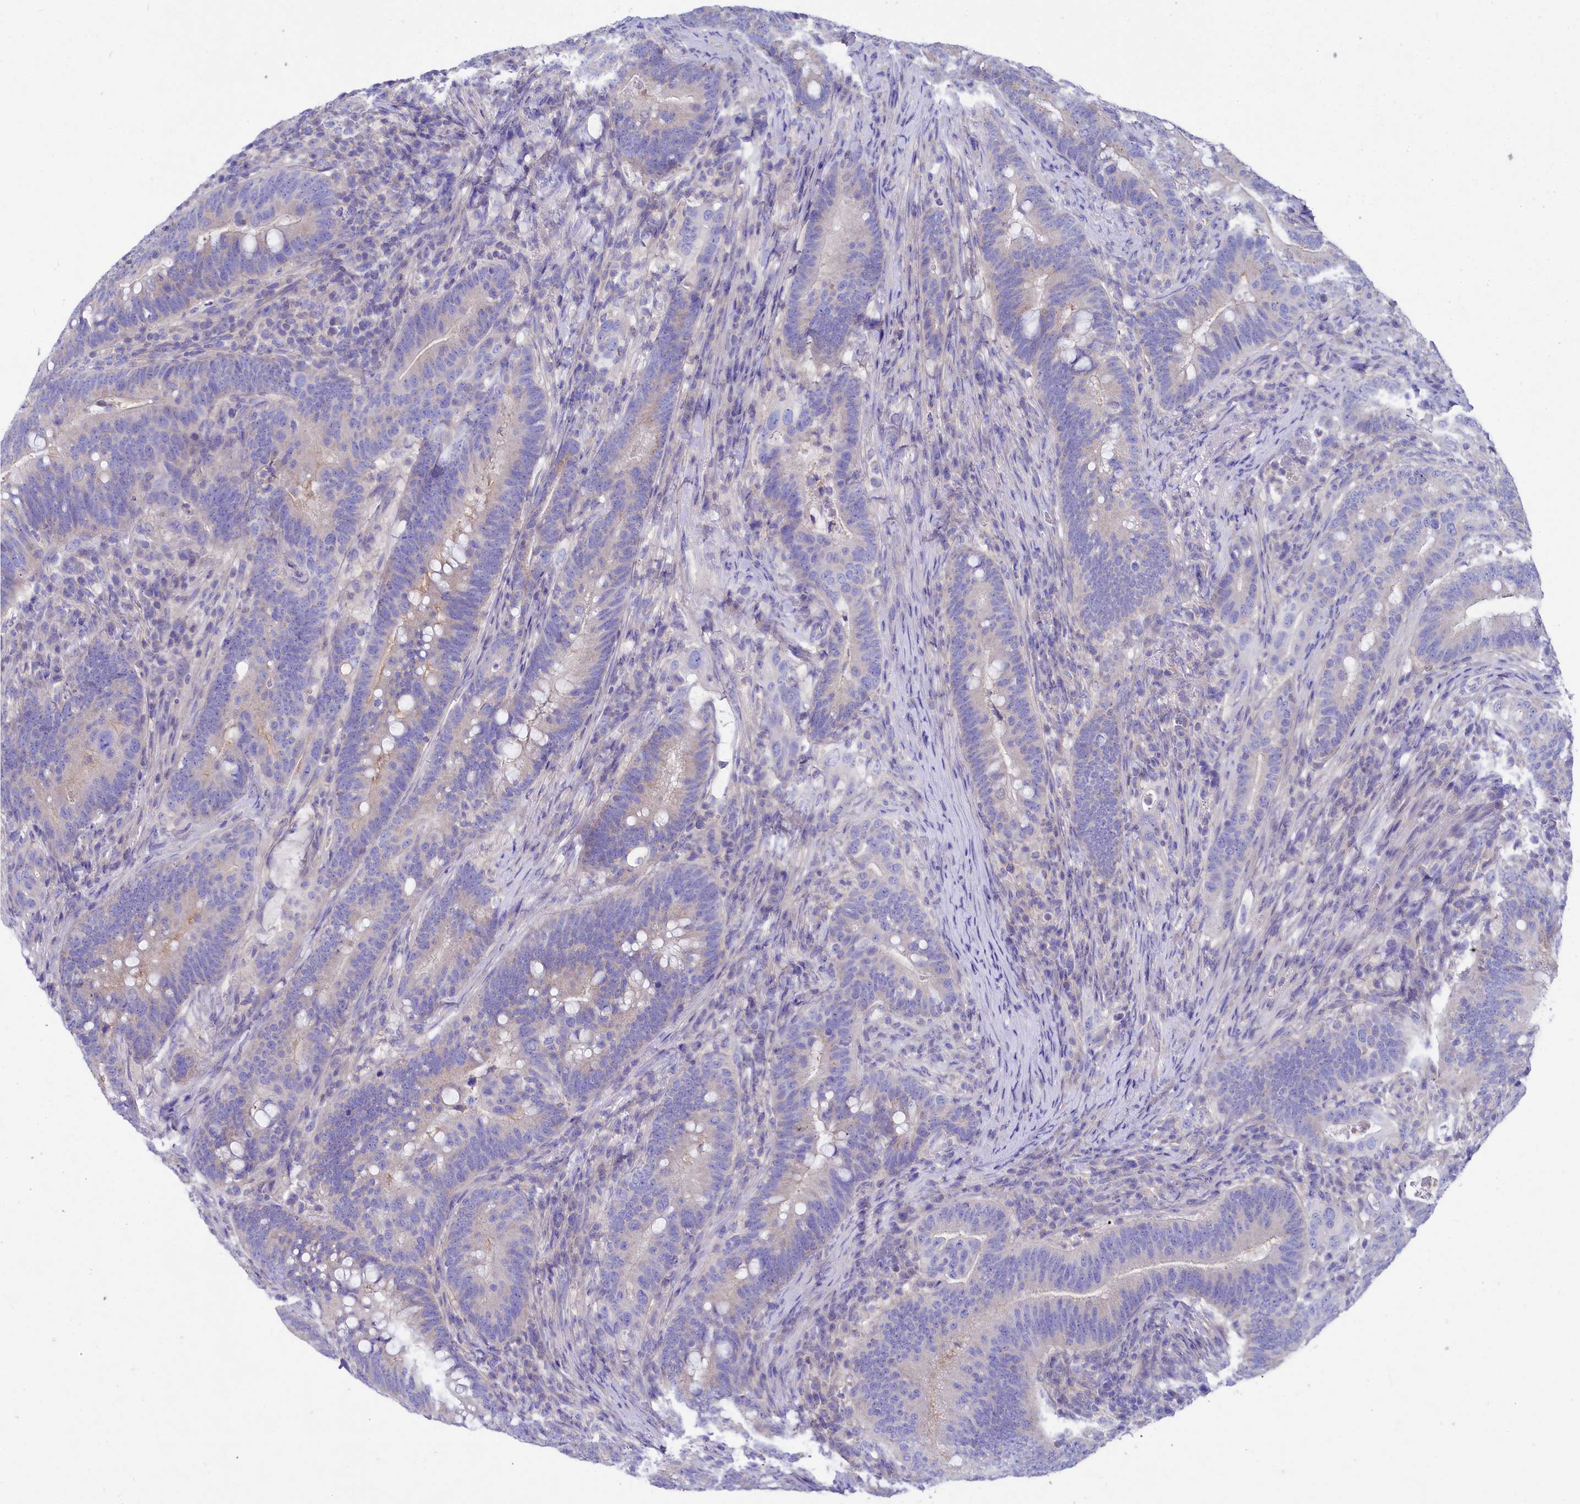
{"staining": {"intensity": "moderate", "quantity": "<25%", "location": "cytoplasmic/membranous"}, "tissue": "colorectal cancer", "cell_type": "Tumor cells", "image_type": "cancer", "snomed": [{"axis": "morphology", "description": "Adenocarcinoma, NOS"}, {"axis": "topography", "description": "Colon"}], "caption": "Adenocarcinoma (colorectal) stained for a protein (brown) displays moderate cytoplasmic/membranous positive staining in approximately <25% of tumor cells.", "gene": "VPS26B", "patient": {"sex": "female", "age": 66}}